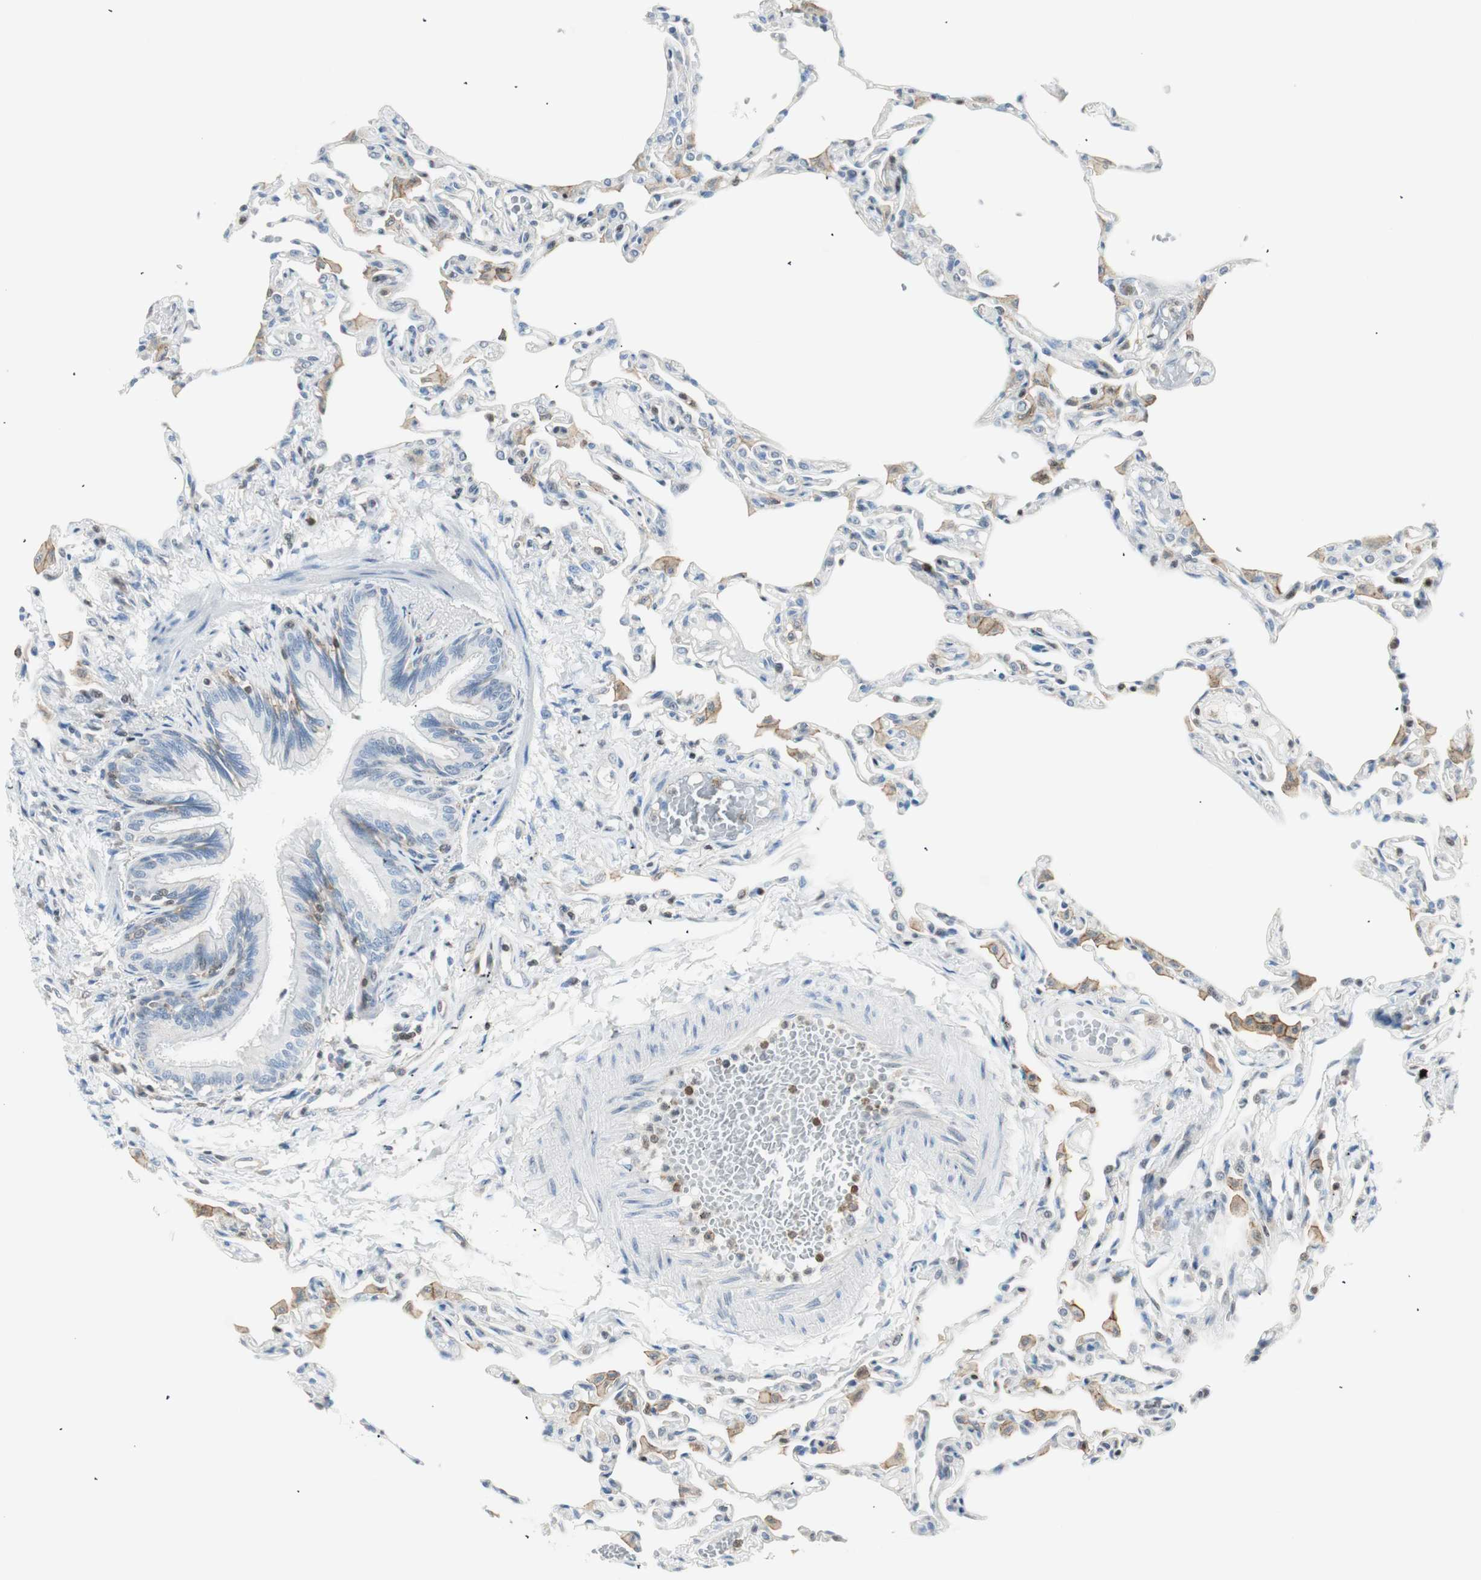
{"staining": {"intensity": "negative", "quantity": "none", "location": "none"}, "tissue": "lung", "cell_type": "Alveolar cells", "image_type": "normal", "snomed": [{"axis": "morphology", "description": "Normal tissue, NOS"}, {"axis": "topography", "description": "Lung"}], "caption": "Immunohistochemical staining of benign human lung exhibits no significant positivity in alveolar cells. The staining is performed using DAB (3,3'-diaminobenzidine) brown chromogen with nuclei counter-stained in using hematoxylin.", "gene": "PPP1CA", "patient": {"sex": "female", "age": 49}}